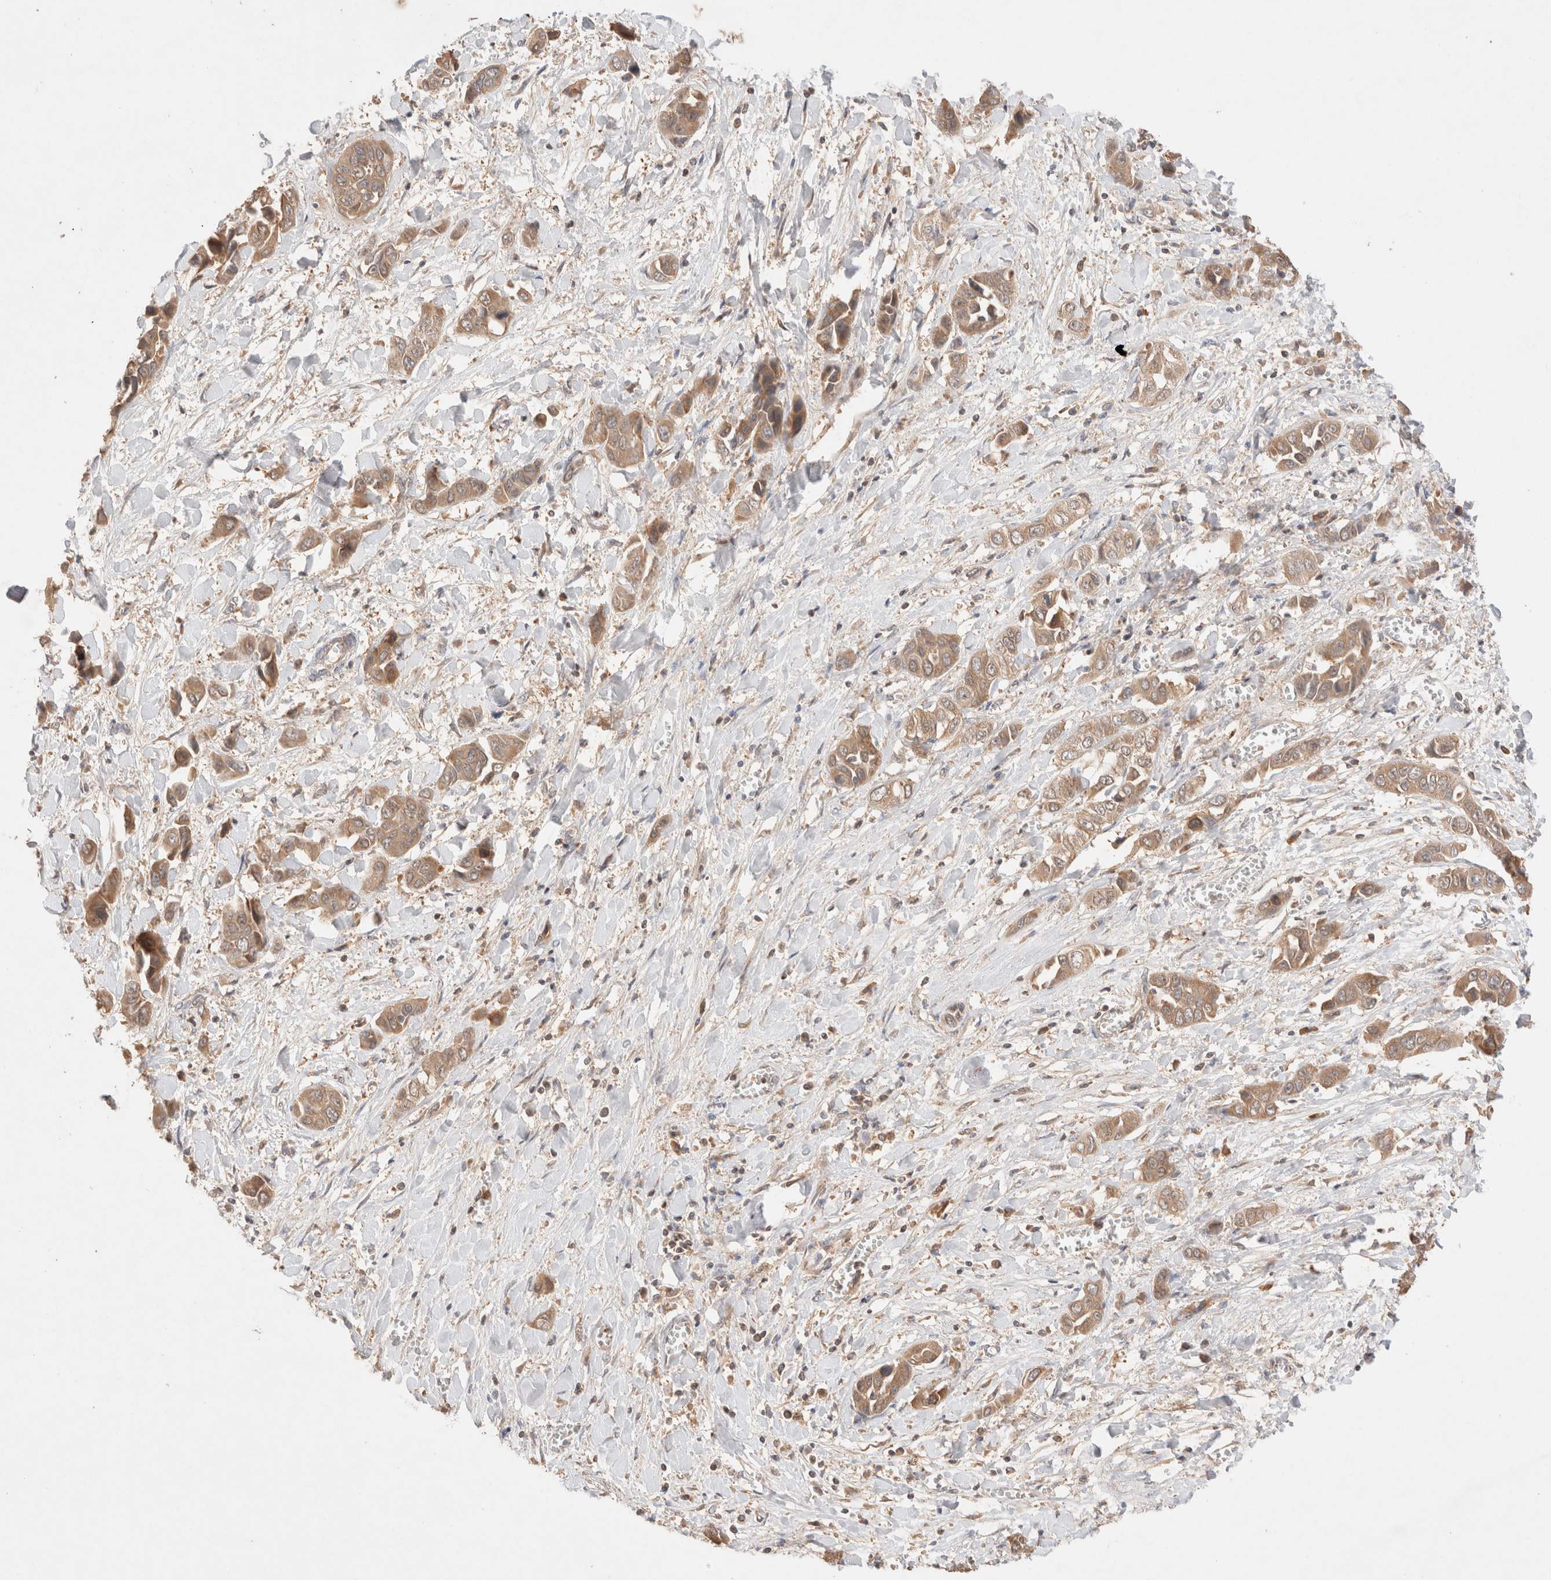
{"staining": {"intensity": "weak", "quantity": ">75%", "location": "cytoplasmic/membranous"}, "tissue": "liver cancer", "cell_type": "Tumor cells", "image_type": "cancer", "snomed": [{"axis": "morphology", "description": "Cholangiocarcinoma"}, {"axis": "topography", "description": "Liver"}], "caption": "Tumor cells show low levels of weak cytoplasmic/membranous staining in about >75% of cells in human liver cancer.", "gene": "CARNMT1", "patient": {"sex": "female", "age": 52}}